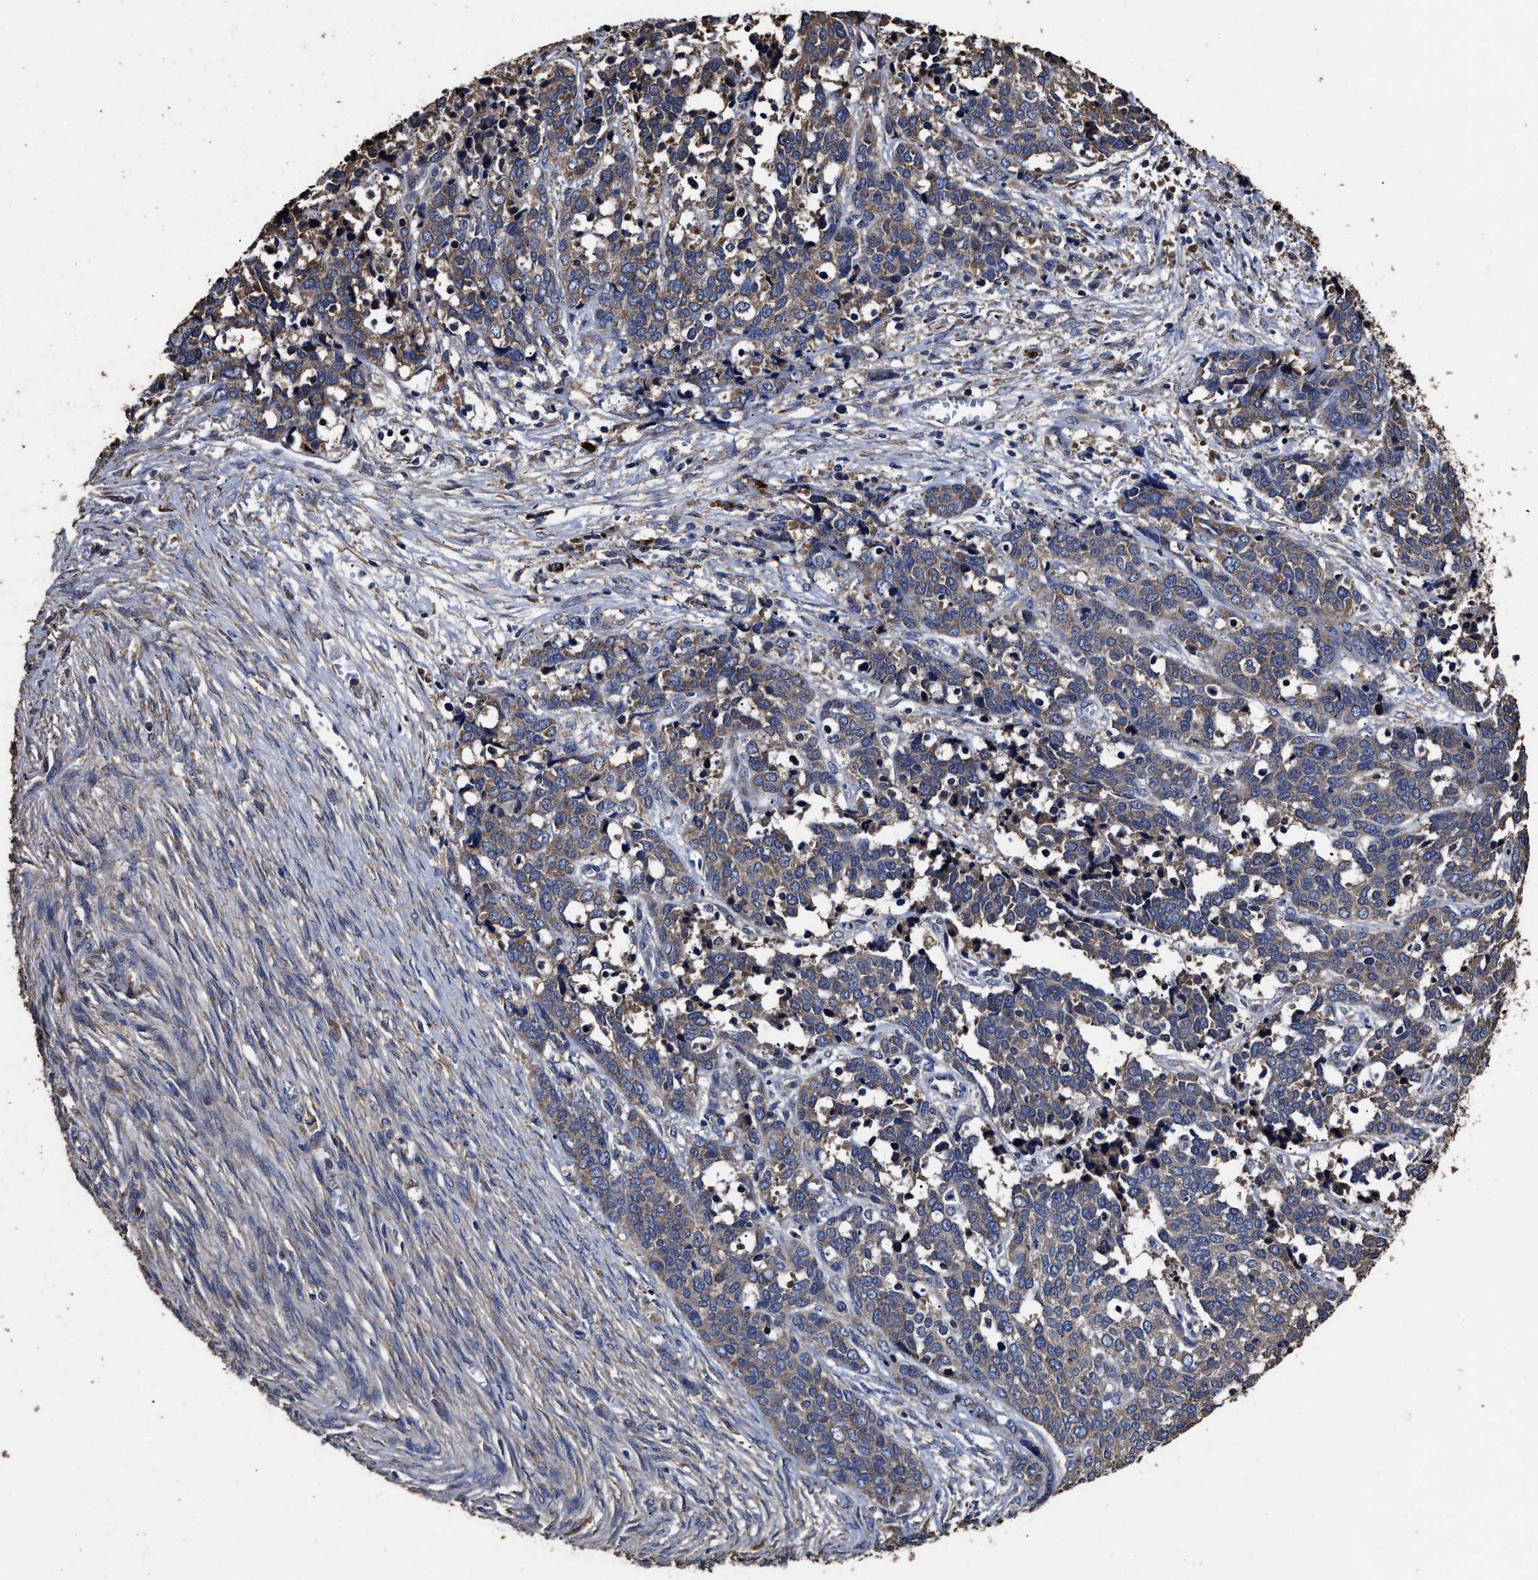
{"staining": {"intensity": "weak", "quantity": ">75%", "location": "cytoplasmic/membranous"}, "tissue": "ovarian cancer", "cell_type": "Tumor cells", "image_type": "cancer", "snomed": [{"axis": "morphology", "description": "Cystadenocarcinoma, serous, NOS"}, {"axis": "topography", "description": "Ovary"}], "caption": "Immunohistochemical staining of ovarian serous cystadenocarcinoma reveals low levels of weak cytoplasmic/membranous staining in approximately >75% of tumor cells.", "gene": "PPM1K", "patient": {"sex": "female", "age": 44}}